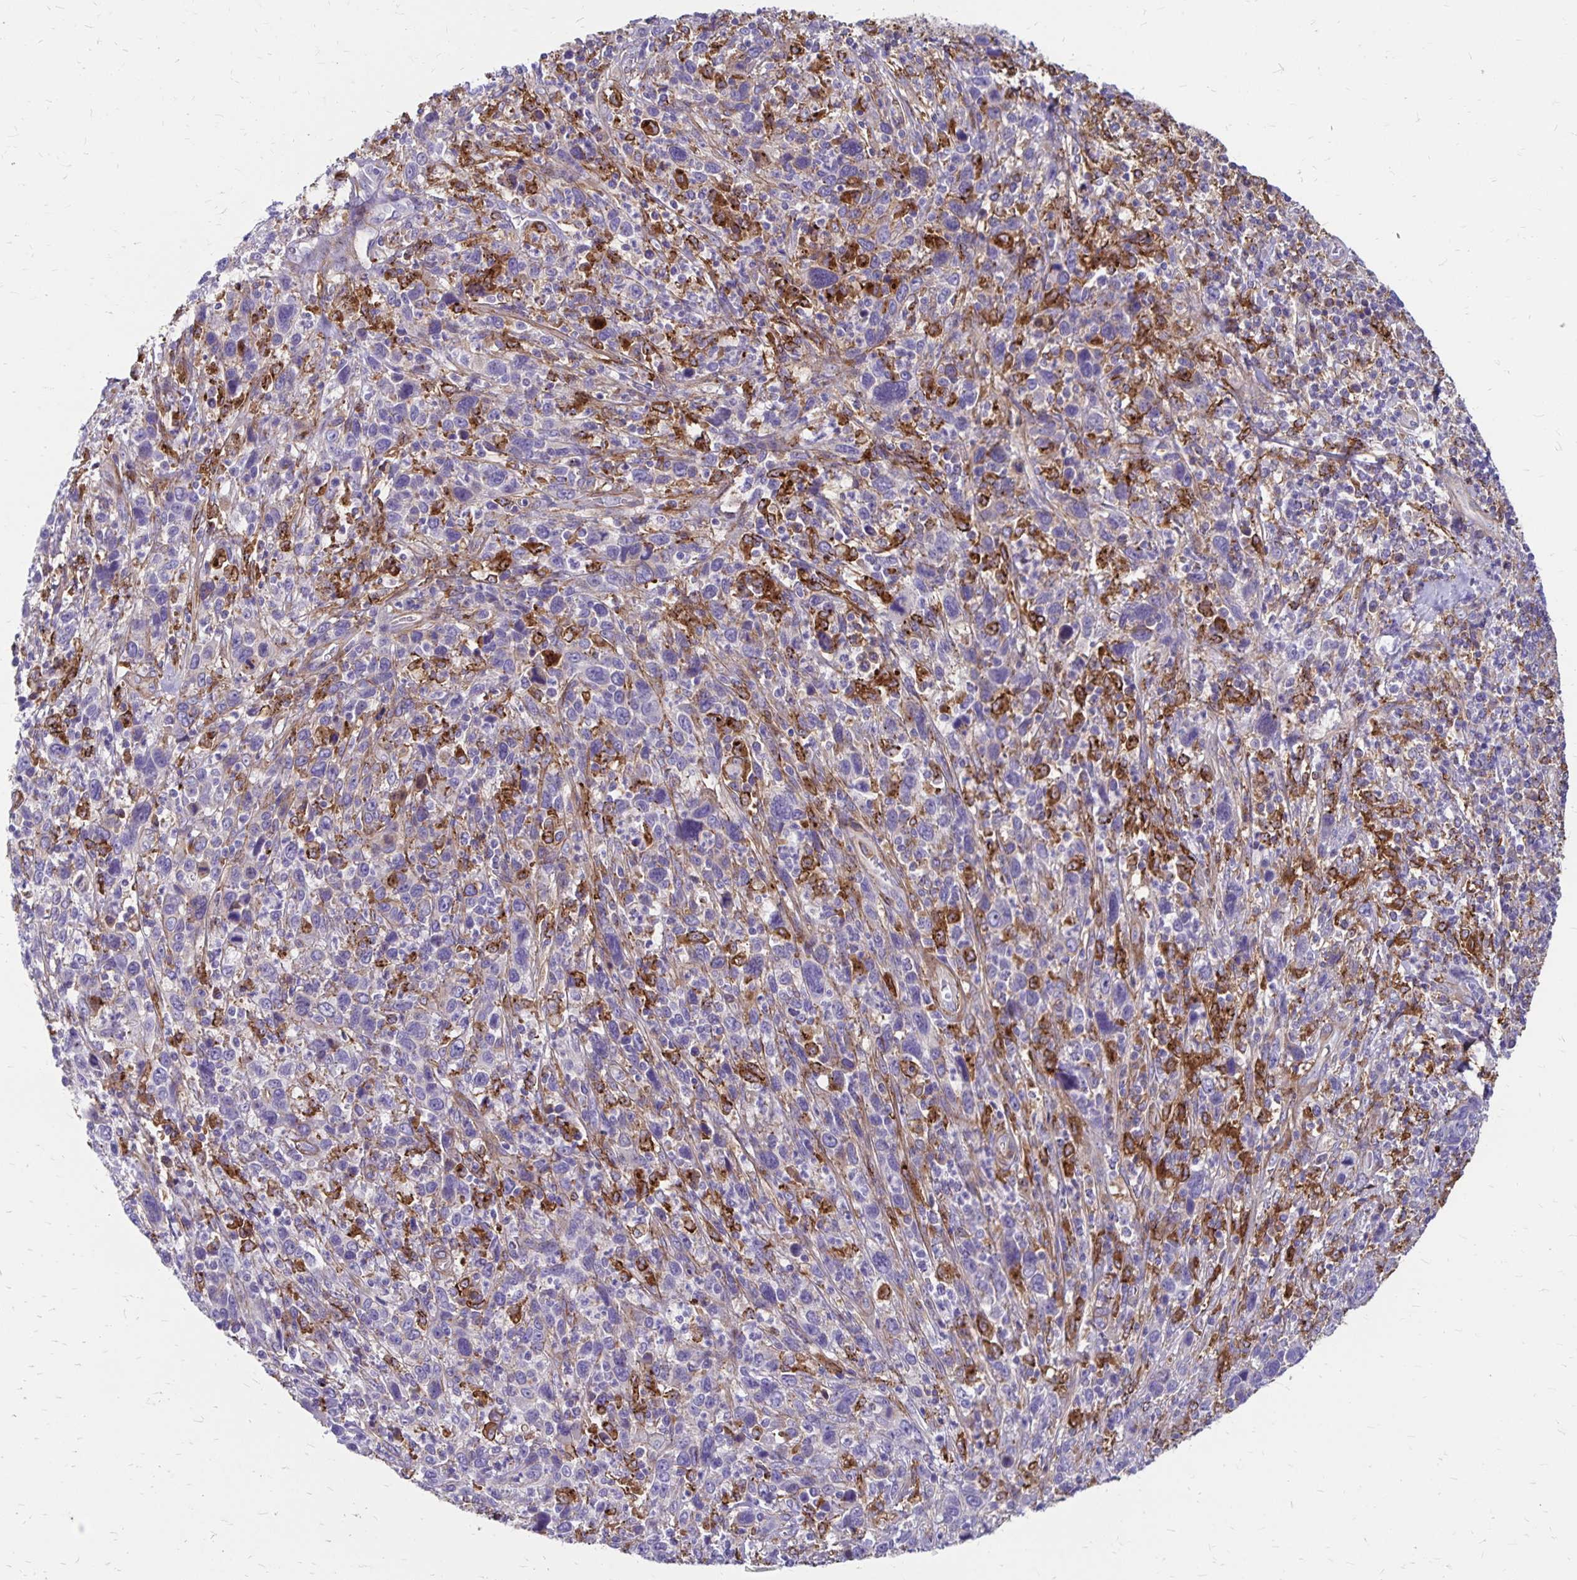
{"staining": {"intensity": "negative", "quantity": "none", "location": "none"}, "tissue": "cervical cancer", "cell_type": "Tumor cells", "image_type": "cancer", "snomed": [{"axis": "morphology", "description": "Squamous cell carcinoma, NOS"}, {"axis": "topography", "description": "Cervix"}], "caption": "Immunohistochemical staining of human squamous cell carcinoma (cervical) exhibits no significant positivity in tumor cells.", "gene": "TNS3", "patient": {"sex": "female", "age": 46}}